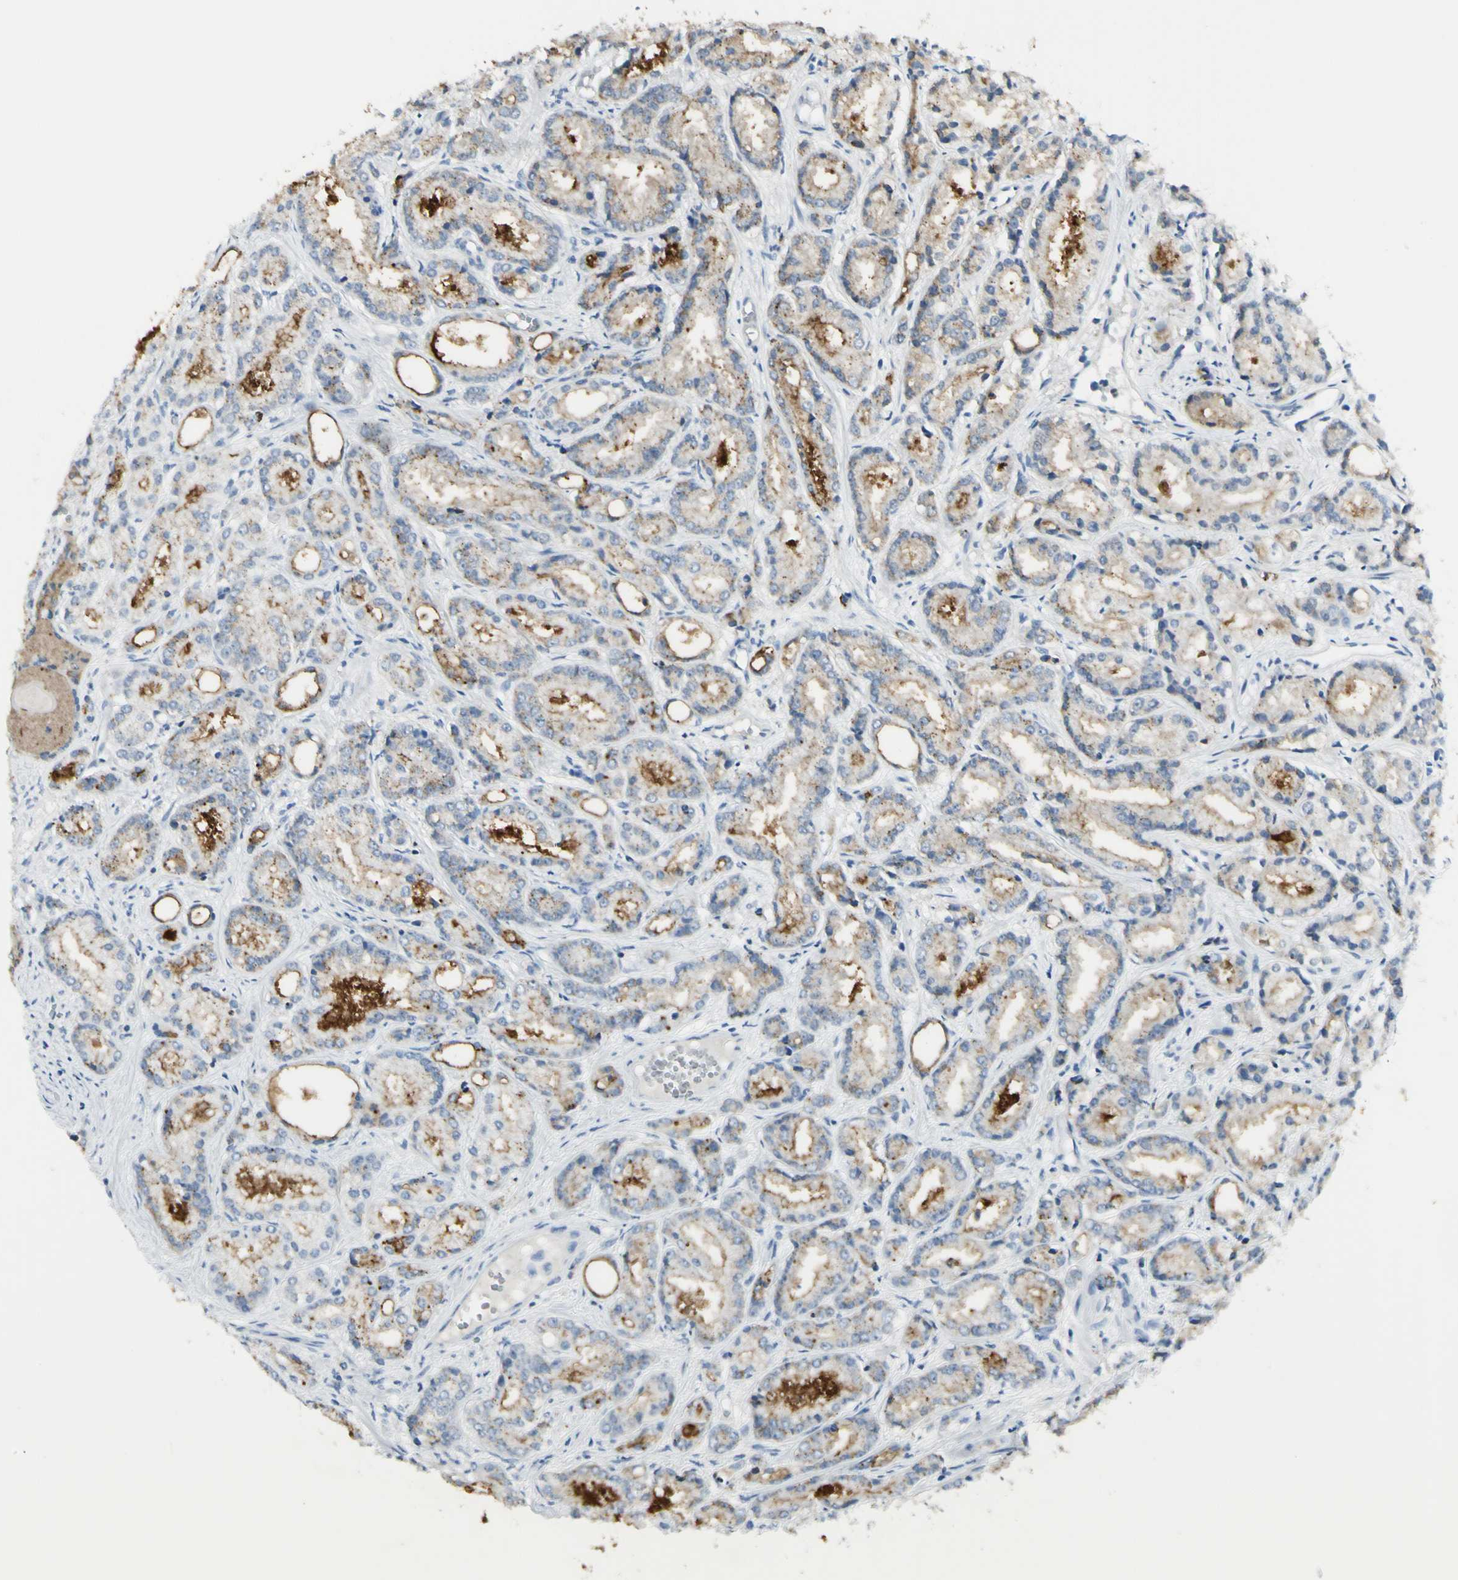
{"staining": {"intensity": "moderate", "quantity": "25%-75%", "location": "cytoplasmic/membranous"}, "tissue": "prostate cancer", "cell_type": "Tumor cells", "image_type": "cancer", "snomed": [{"axis": "morphology", "description": "Adenocarcinoma, Low grade"}, {"axis": "topography", "description": "Prostate"}], "caption": "Adenocarcinoma (low-grade) (prostate) was stained to show a protein in brown. There is medium levels of moderate cytoplasmic/membranous staining in approximately 25%-75% of tumor cells.", "gene": "ZNF557", "patient": {"sex": "male", "age": 72}}